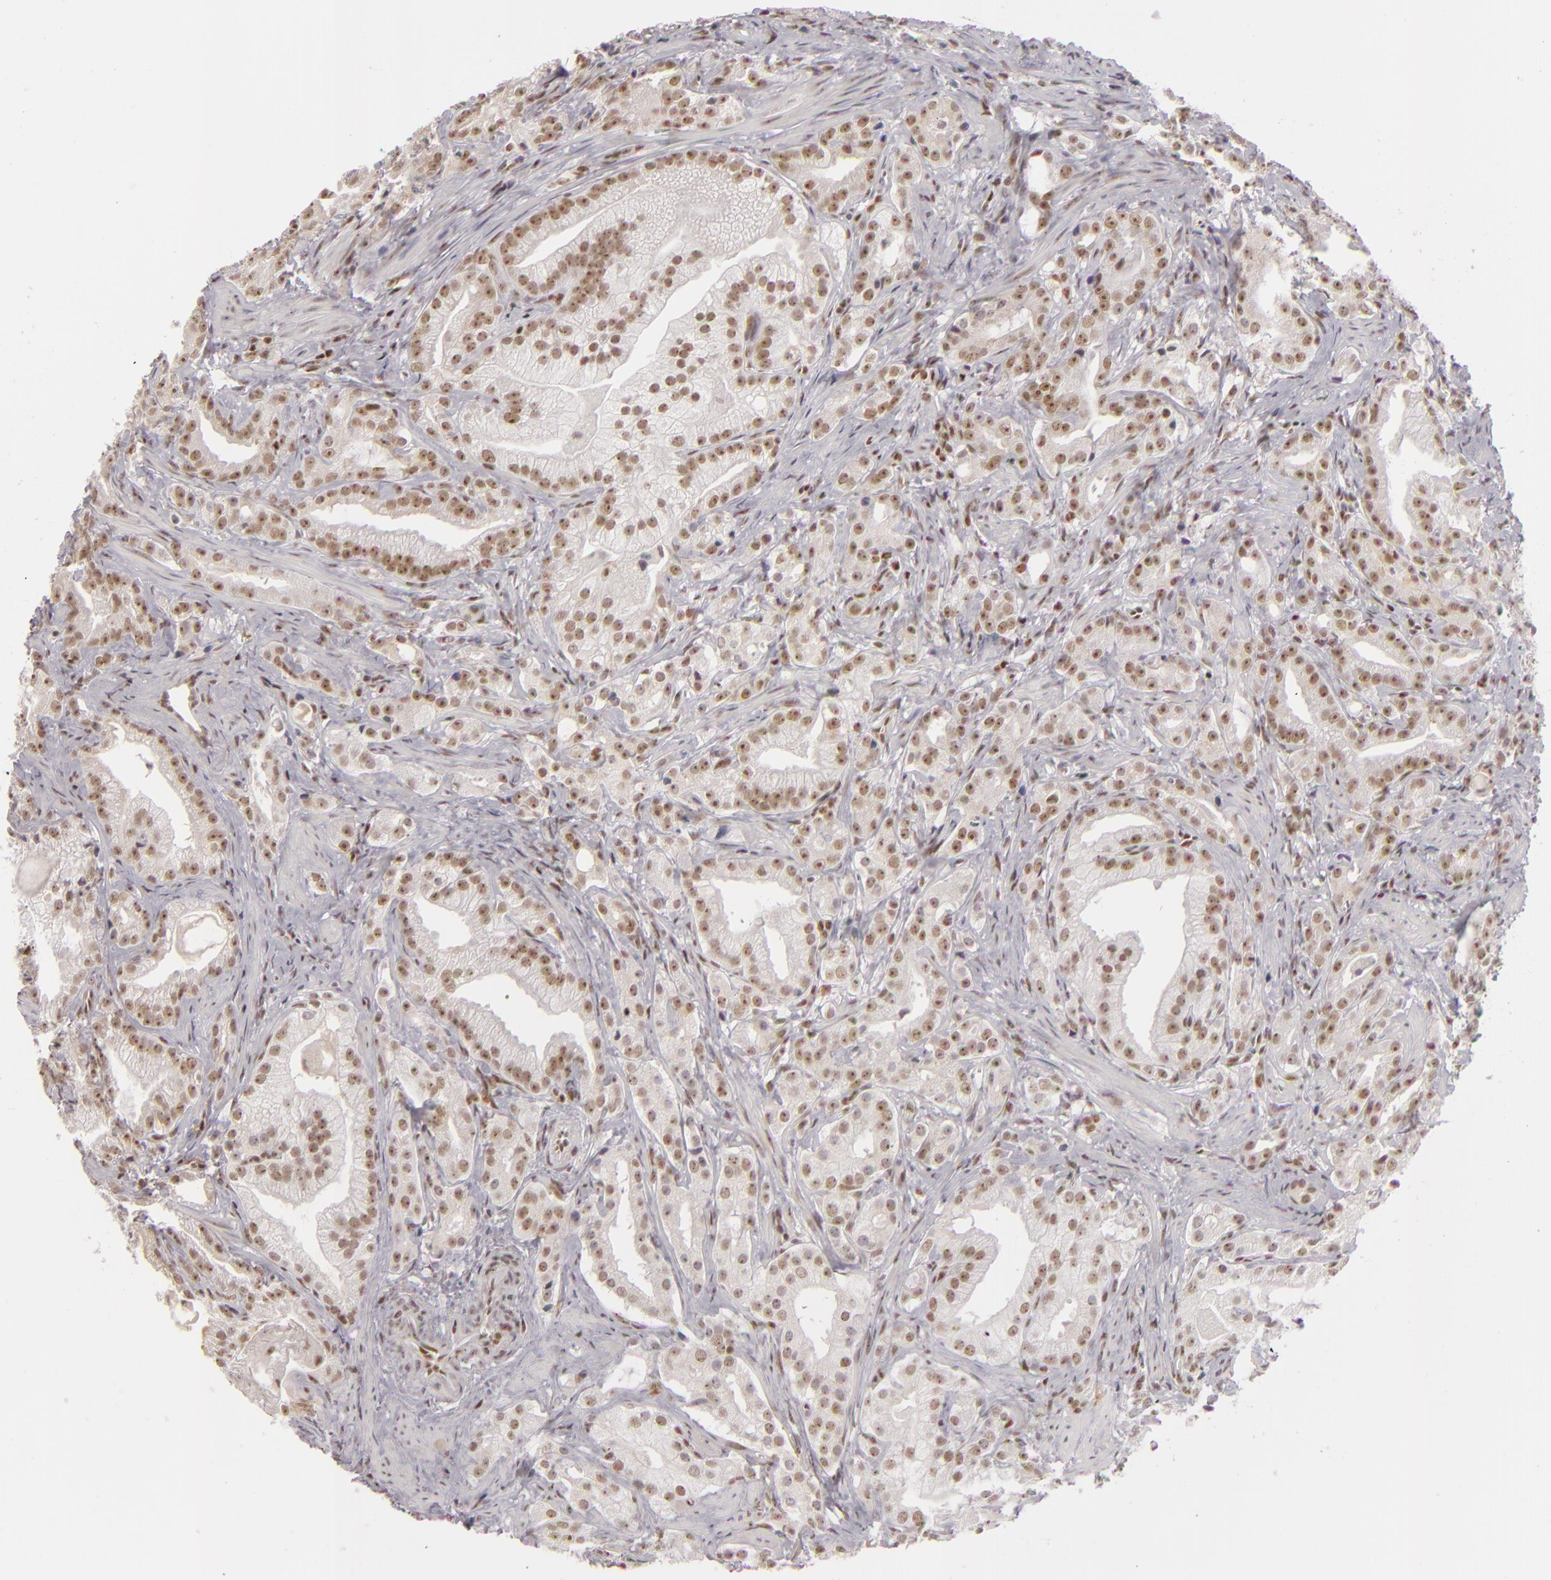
{"staining": {"intensity": "moderate", "quantity": ">75%", "location": "nuclear"}, "tissue": "prostate cancer", "cell_type": "Tumor cells", "image_type": "cancer", "snomed": [{"axis": "morphology", "description": "Adenocarcinoma, Low grade"}, {"axis": "topography", "description": "Prostate"}], "caption": "High-magnification brightfield microscopy of prostate low-grade adenocarcinoma stained with DAB (3,3'-diaminobenzidine) (brown) and counterstained with hematoxylin (blue). tumor cells exhibit moderate nuclear staining is appreciated in approximately>75% of cells.", "gene": "DAXX", "patient": {"sex": "male", "age": 59}}